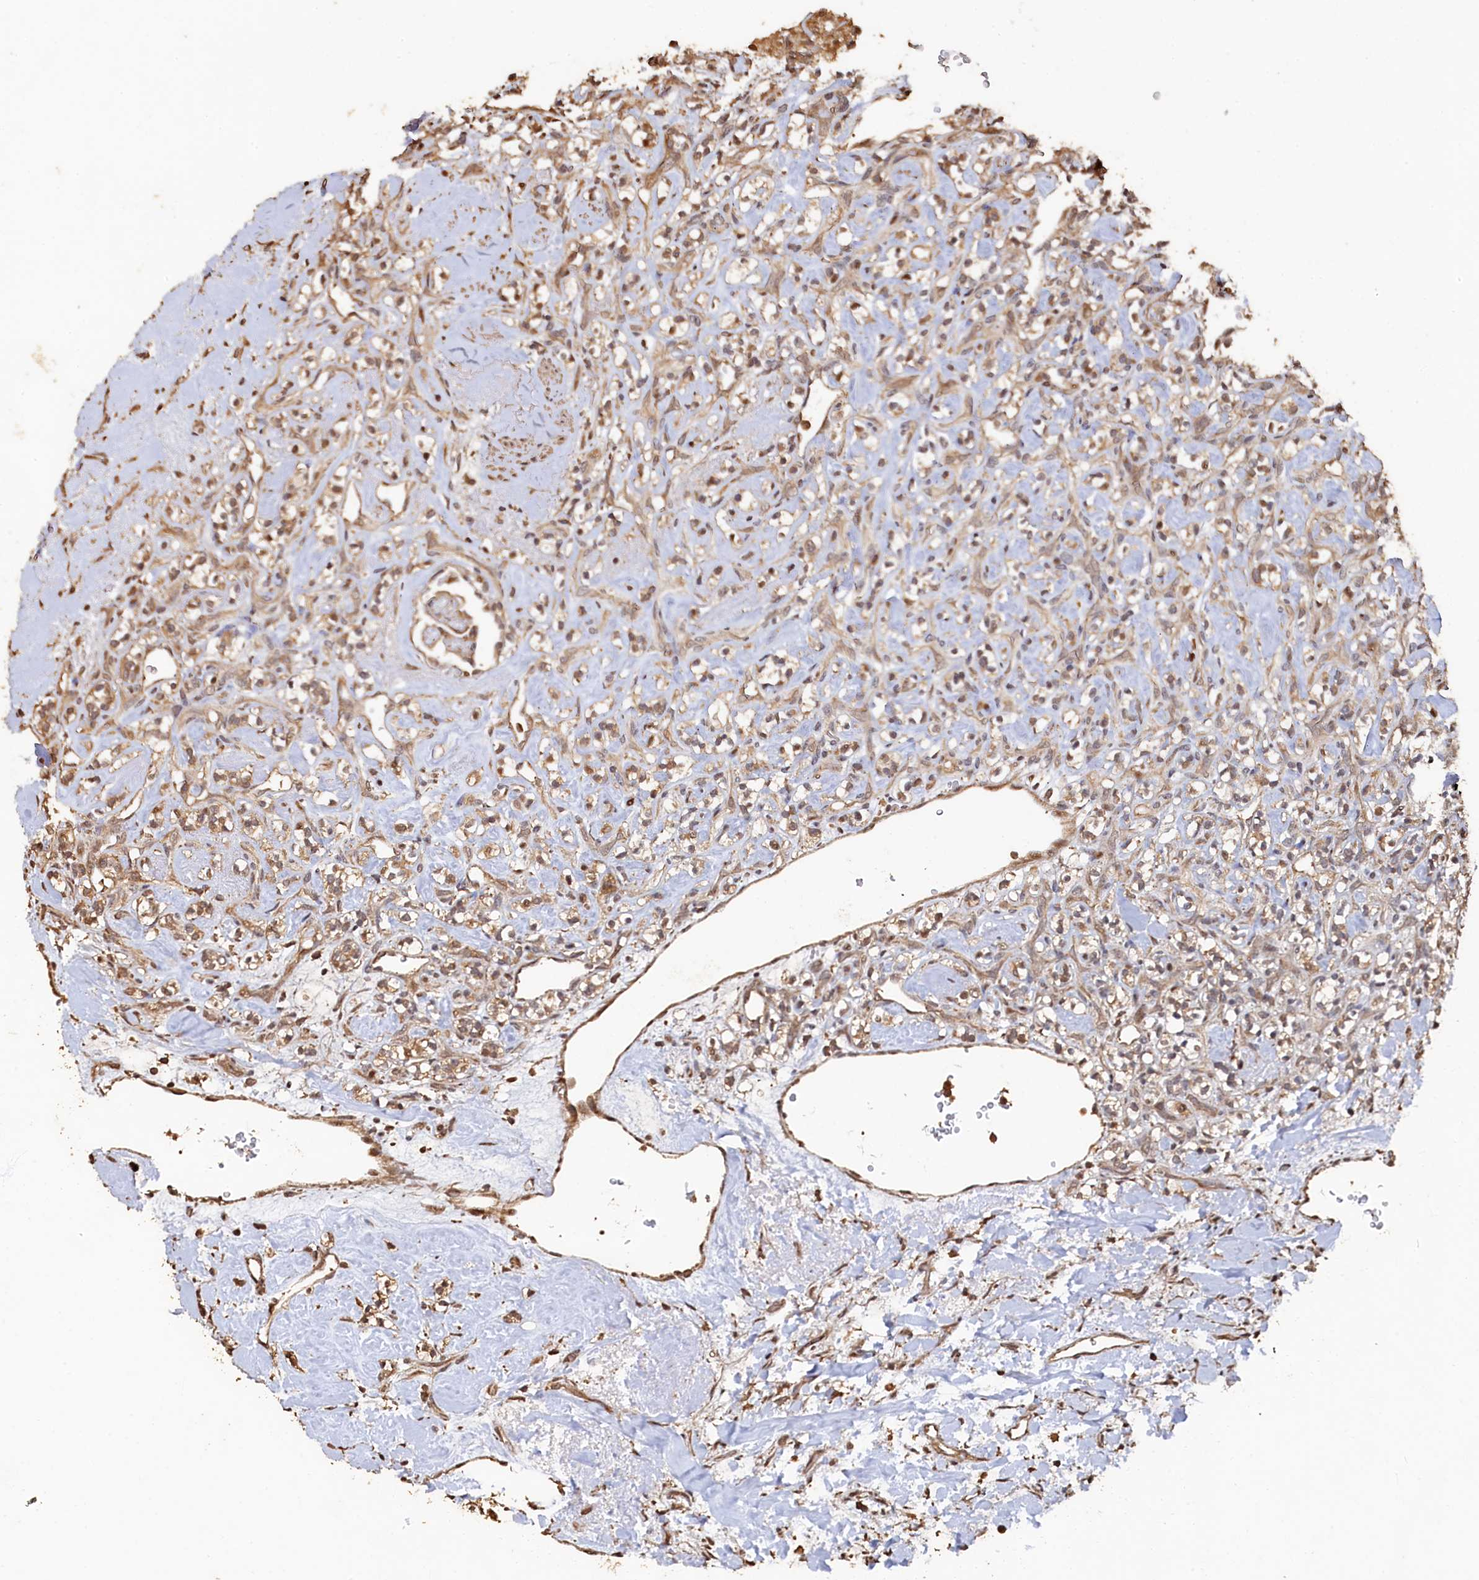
{"staining": {"intensity": "weak", "quantity": ">75%", "location": "cytoplasmic/membranous"}, "tissue": "renal cancer", "cell_type": "Tumor cells", "image_type": "cancer", "snomed": [{"axis": "morphology", "description": "Adenocarcinoma, NOS"}, {"axis": "topography", "description": "Kidney"}], "caption": "Protein analysis of adenocarcinoma (renal) tissue shows weak cytoplasmic/membranous expression in approximately >75% of tumor cells.", "gene": "PIGN", "patient": {"sex": "male", "age": 77}}